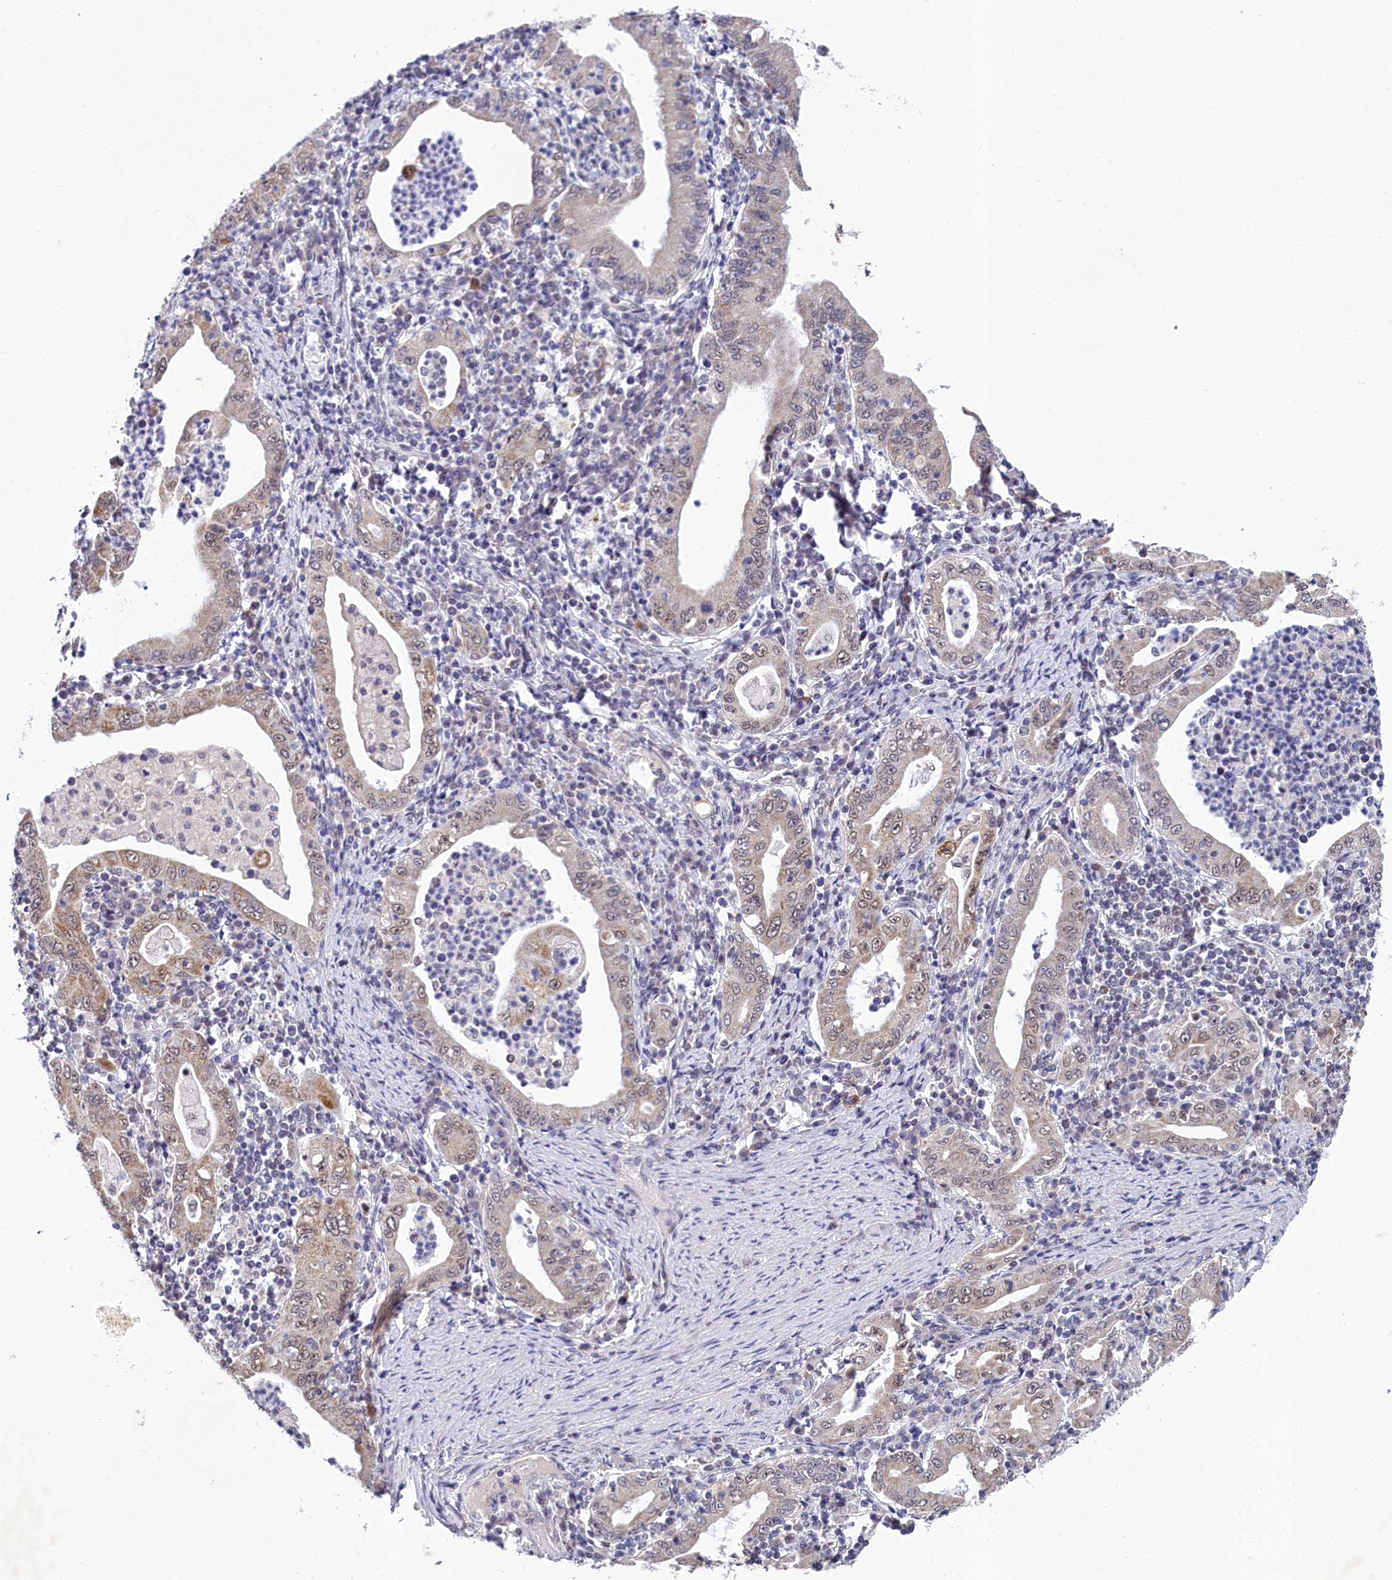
{"staining": {"intensity": "weak", "quantity": "25%-75%", "location": "cytoplasmic/membranous,nuclear"}, "tissue": "stomach cancer", "cell_type": "Tumor cells", "image_type": "cancer", "snomed": [{"axis": "morphology", "description": "Normal tissue, NOS"}, {"axis": "morphology", "description": "Adenocarcinoma, NOS"}, {"axis": "topography", "description": "Esophagus"}, {"axis": "topography", "description": "Stomach, upper"}, {"axis": "topography", "description": "Peripheral nerve tissue"}], "caption": "This image shows immunohistochemistry staining of stomach adenocarcinoma, with low weak cytoplasmic/membranous and nuclear positivity in approximately 25%-75% of tumor cells.", "gene": "PPHLN1", "patient": {"sex": "male", "age": 62}}